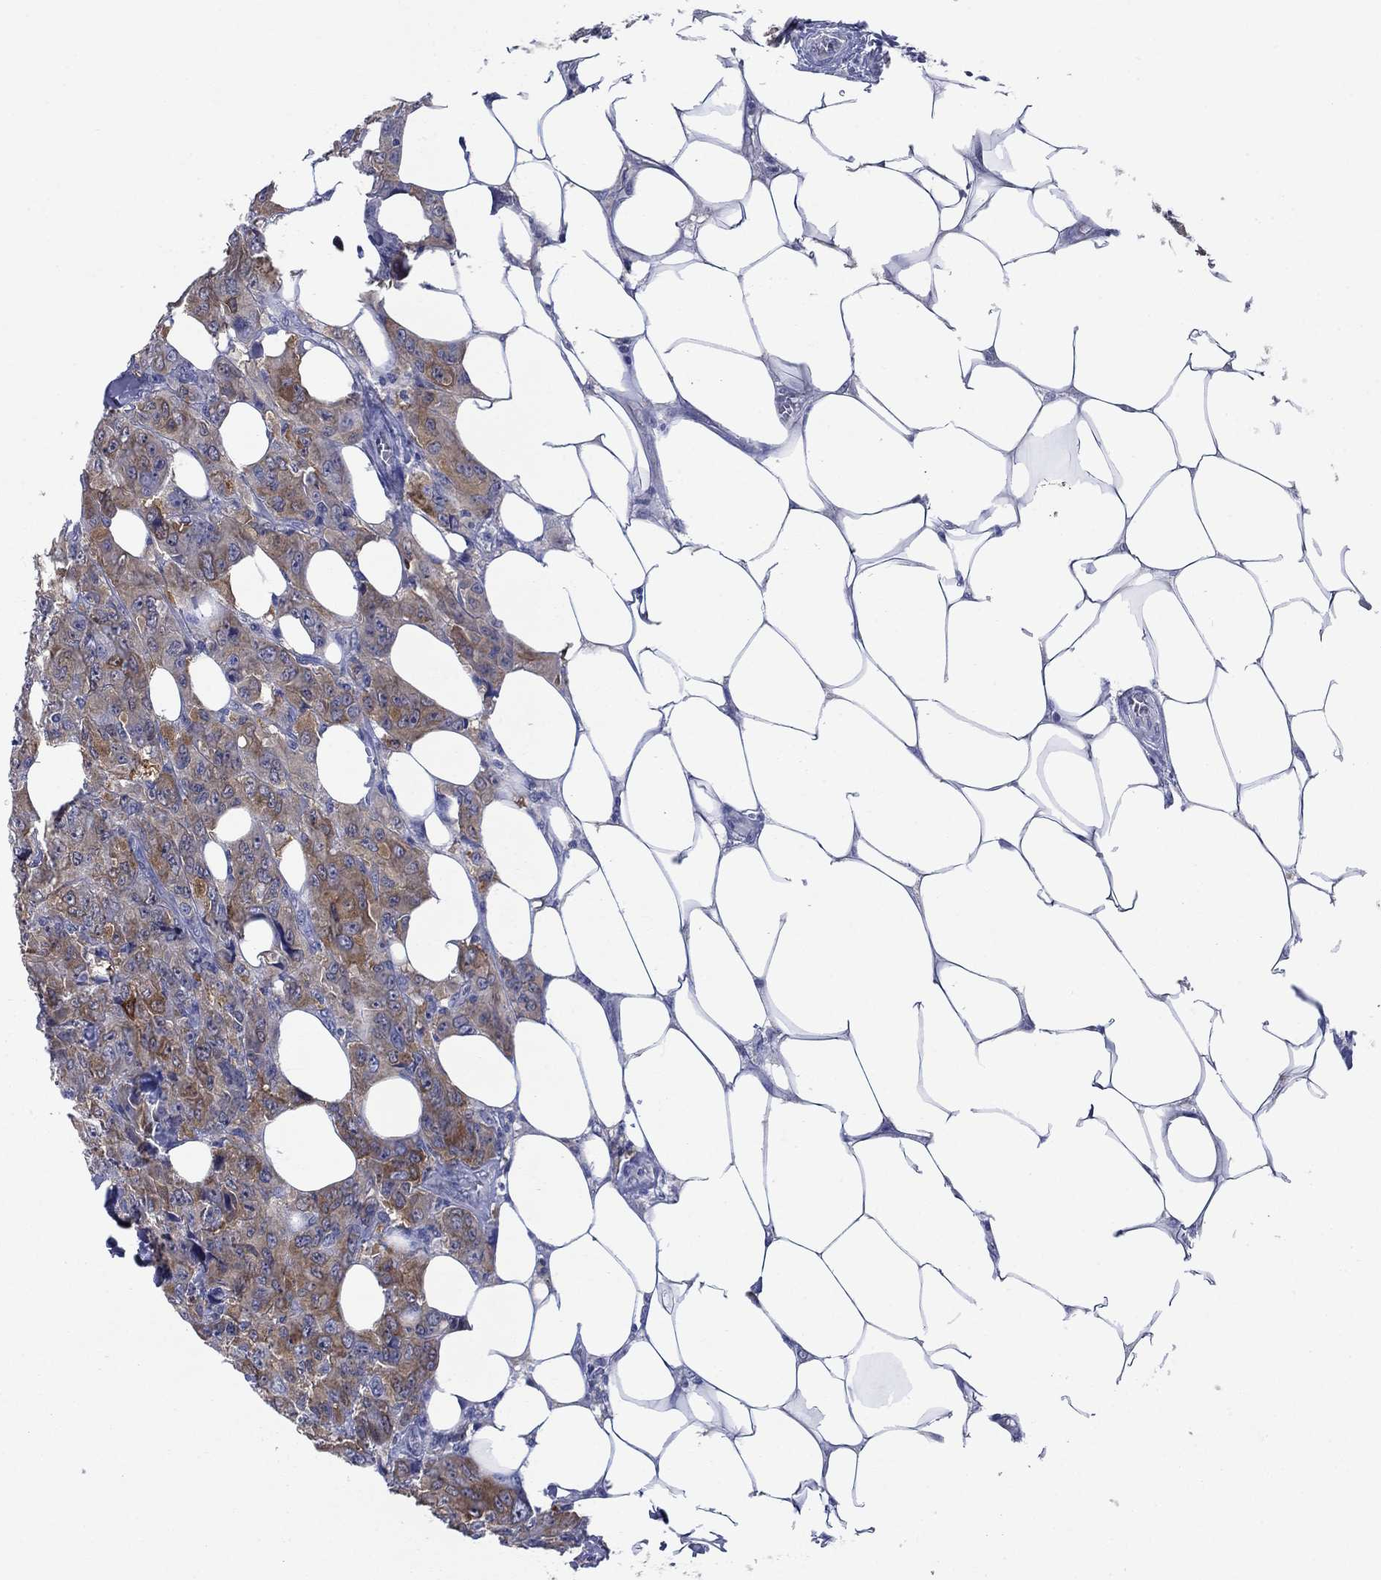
{"staining": {"intensity": "moderate", "quantity": ">75%", "location": "cytoplasmic/membranous"}, "tissue": "breast cancer", "cell_type": "Tumor cells", "image_type": "cancer", "snomed": [{"axis": "morphology", "description": "Duct carcinoma"}, {"axis": "topography", "description": "Breast"}], "caption": "Tumor cells exhibit medium levels of moderate cytoplasmic/membranous expression in approximately >75% of cells in infiltrating ductal carcinoma (breast). (brown staining indicates protein expression, while blue staining denotes nuclei).", "gene": "SULT2B1", "patient": {"sex": "female", "age": 43}}